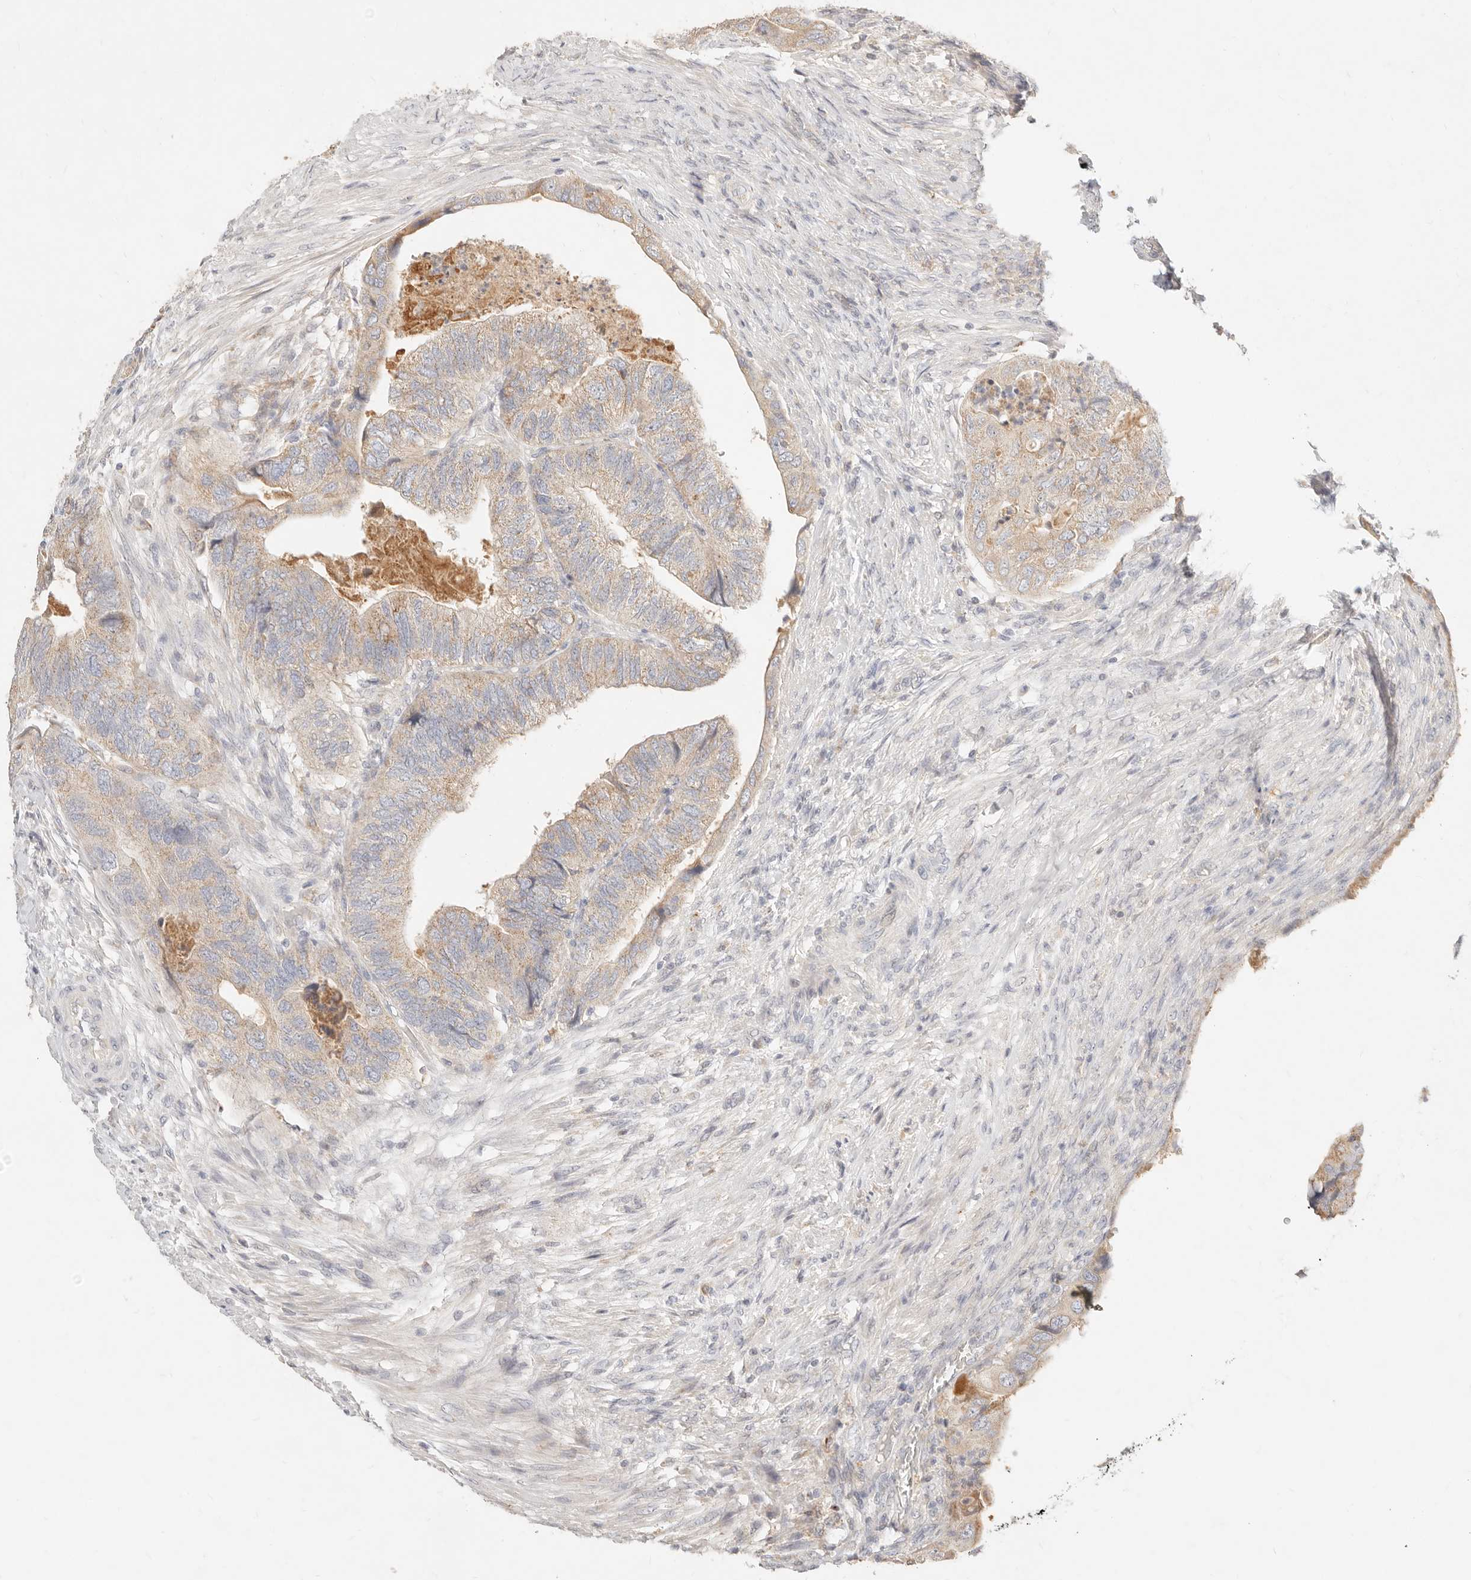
{"staining": {"intensity": "weak", "quantity": ">75%", "location": "cytoplasmic/membranous"}, "tissue": "colorectal cancer", "cell_type": "Tumor cells", "image_type": "cancer", "snomed": [{"axis": "morphology", "description": "Adenocarcinoma, NOS"}, {"axis": "topography", "description": "Rectum"}], "caption": "Tumor cells exhibit low levels of weak cytoplasmic/membranous expression in about >75% of cells in human colorectal cancer (adenocarcinoma).", "gene": "ACOX1", "patient": {"sex": "male", "age": 63}}